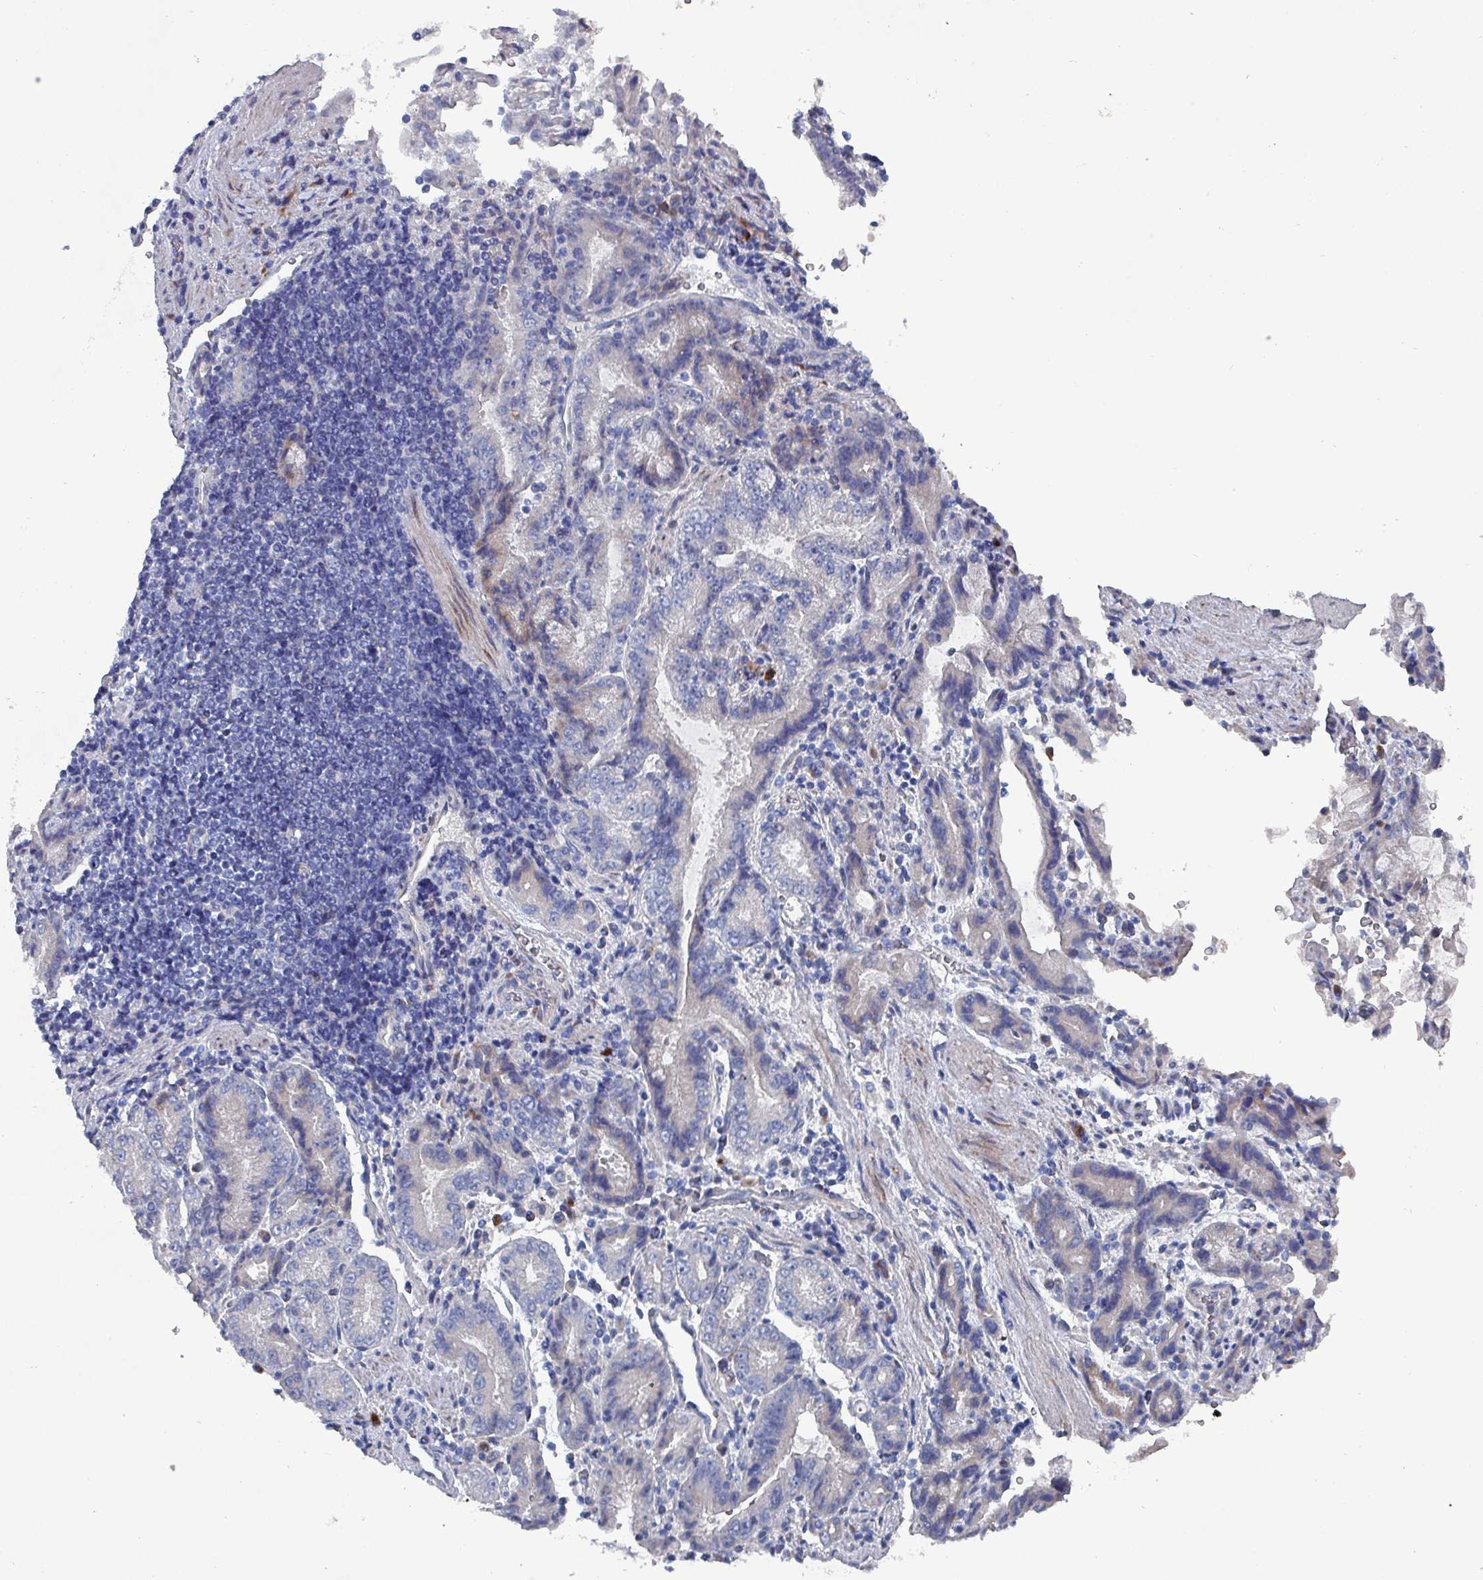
{"staining": {"intensity": "negative", "quantity": "none", "location": "none"}, "tissue": "stomach cancer", "cell_type": "Tumor cells", "image_type": "cancer", "snomed": [{"axis": "morphology", "description": "Adenocarcinoma, NOS"}, {"axis": "topography", "description": "Stomach"}], "caption": "The immunohistochemistry photomicrograph has no significant expression in tumor cells of stomach adenocarcinoma tissue.", "gene": "DRD5", "patient": {"sex": "male", "age": 62}}